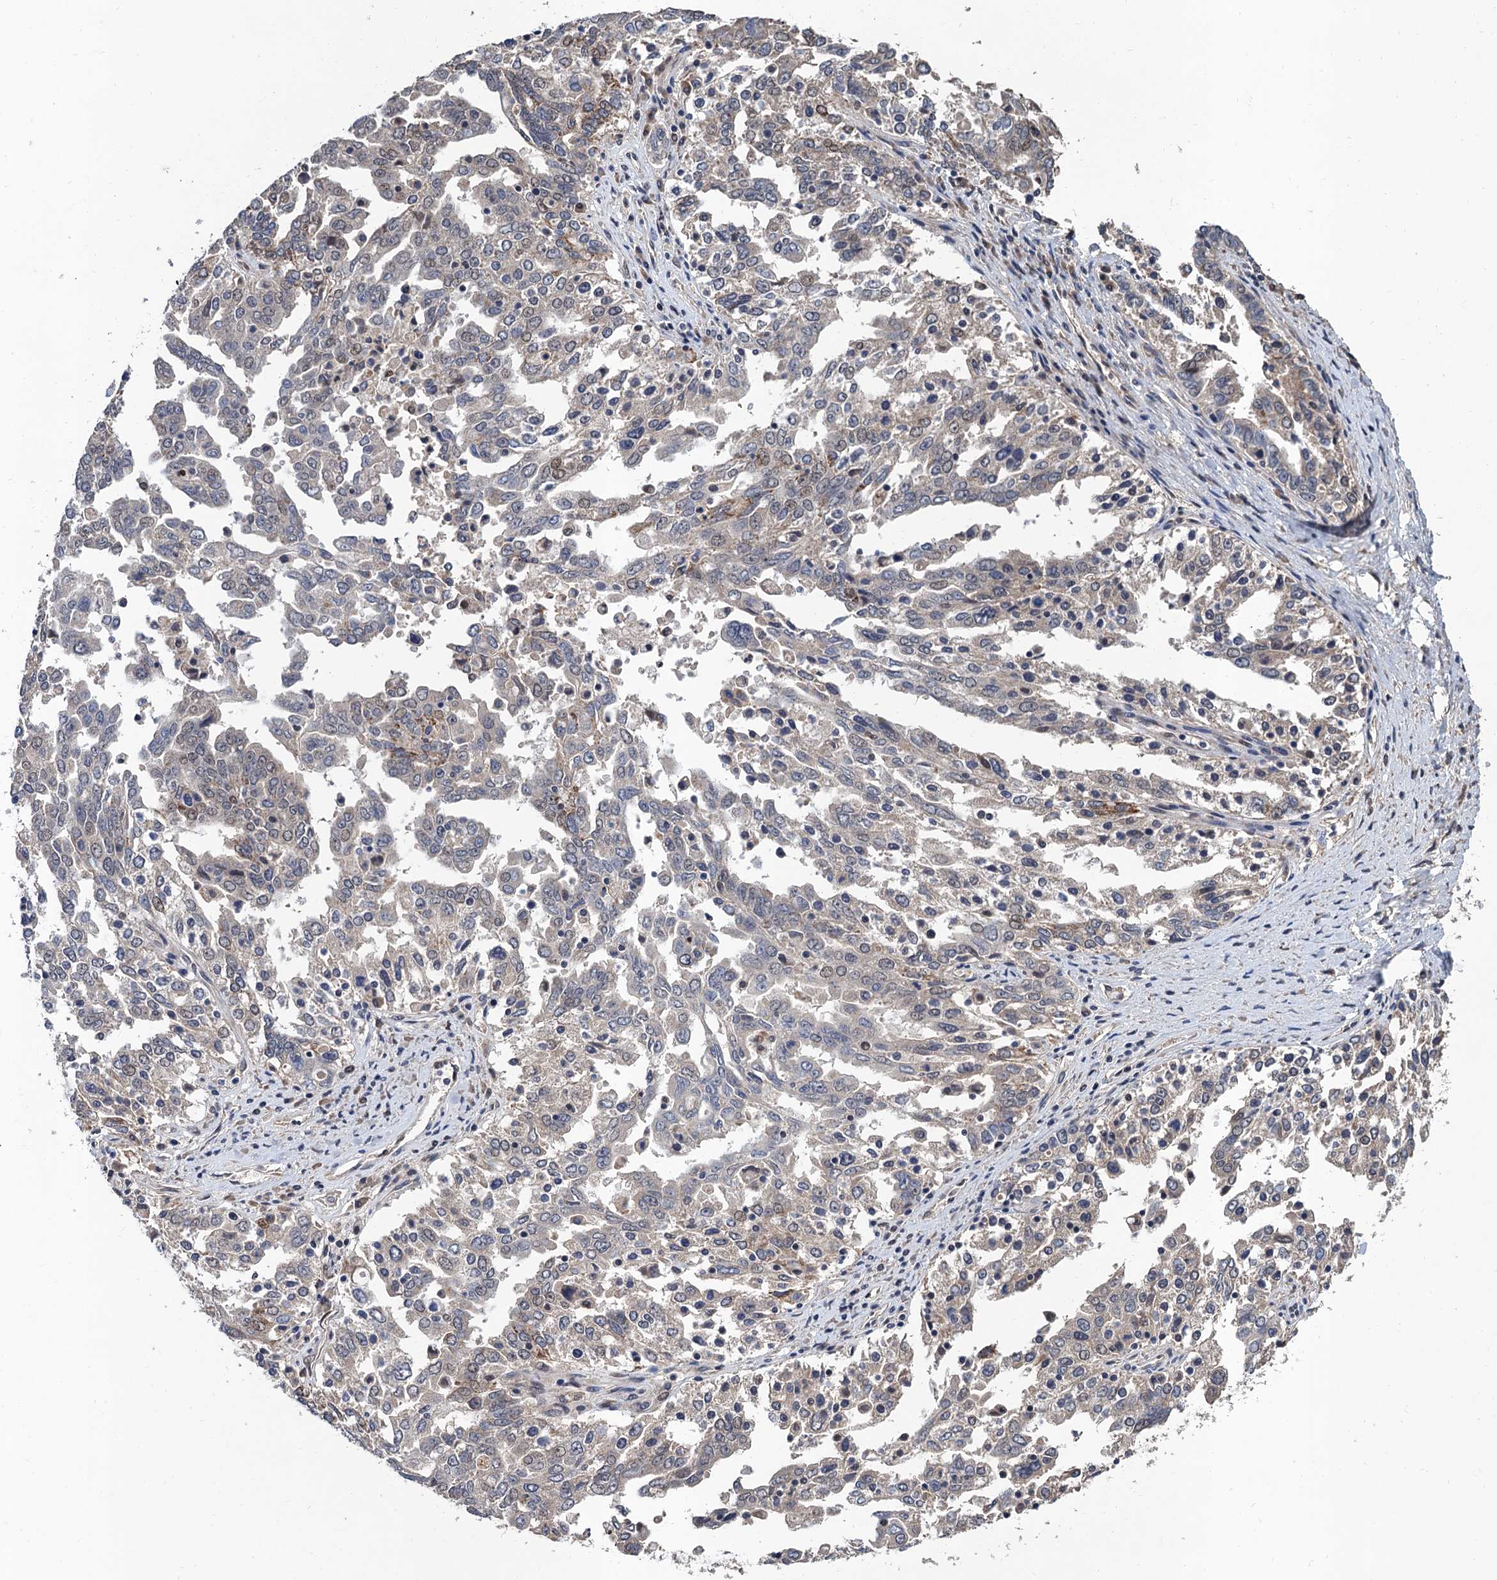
{"staining": {"intensity": "moderate", "quantity": "25%-75%", "location": "nuclear"}, "tissue": "ovarian cancer", "cell_type": "Tumor cells", "image_type": "cancer", "snomed": [{"axis": "morphology", "description": "Carcinoma, endometroid"}, {"axis": "topography", "description": "Ovary"}], "caption": "The immunohistochemical stain labels moderate nuclear staining in tumor cells of ovarian cancer (endometroid carcinoma) tissue.", "gene": "TSEN34", "patient": {"sex": "female", "age": 62}}